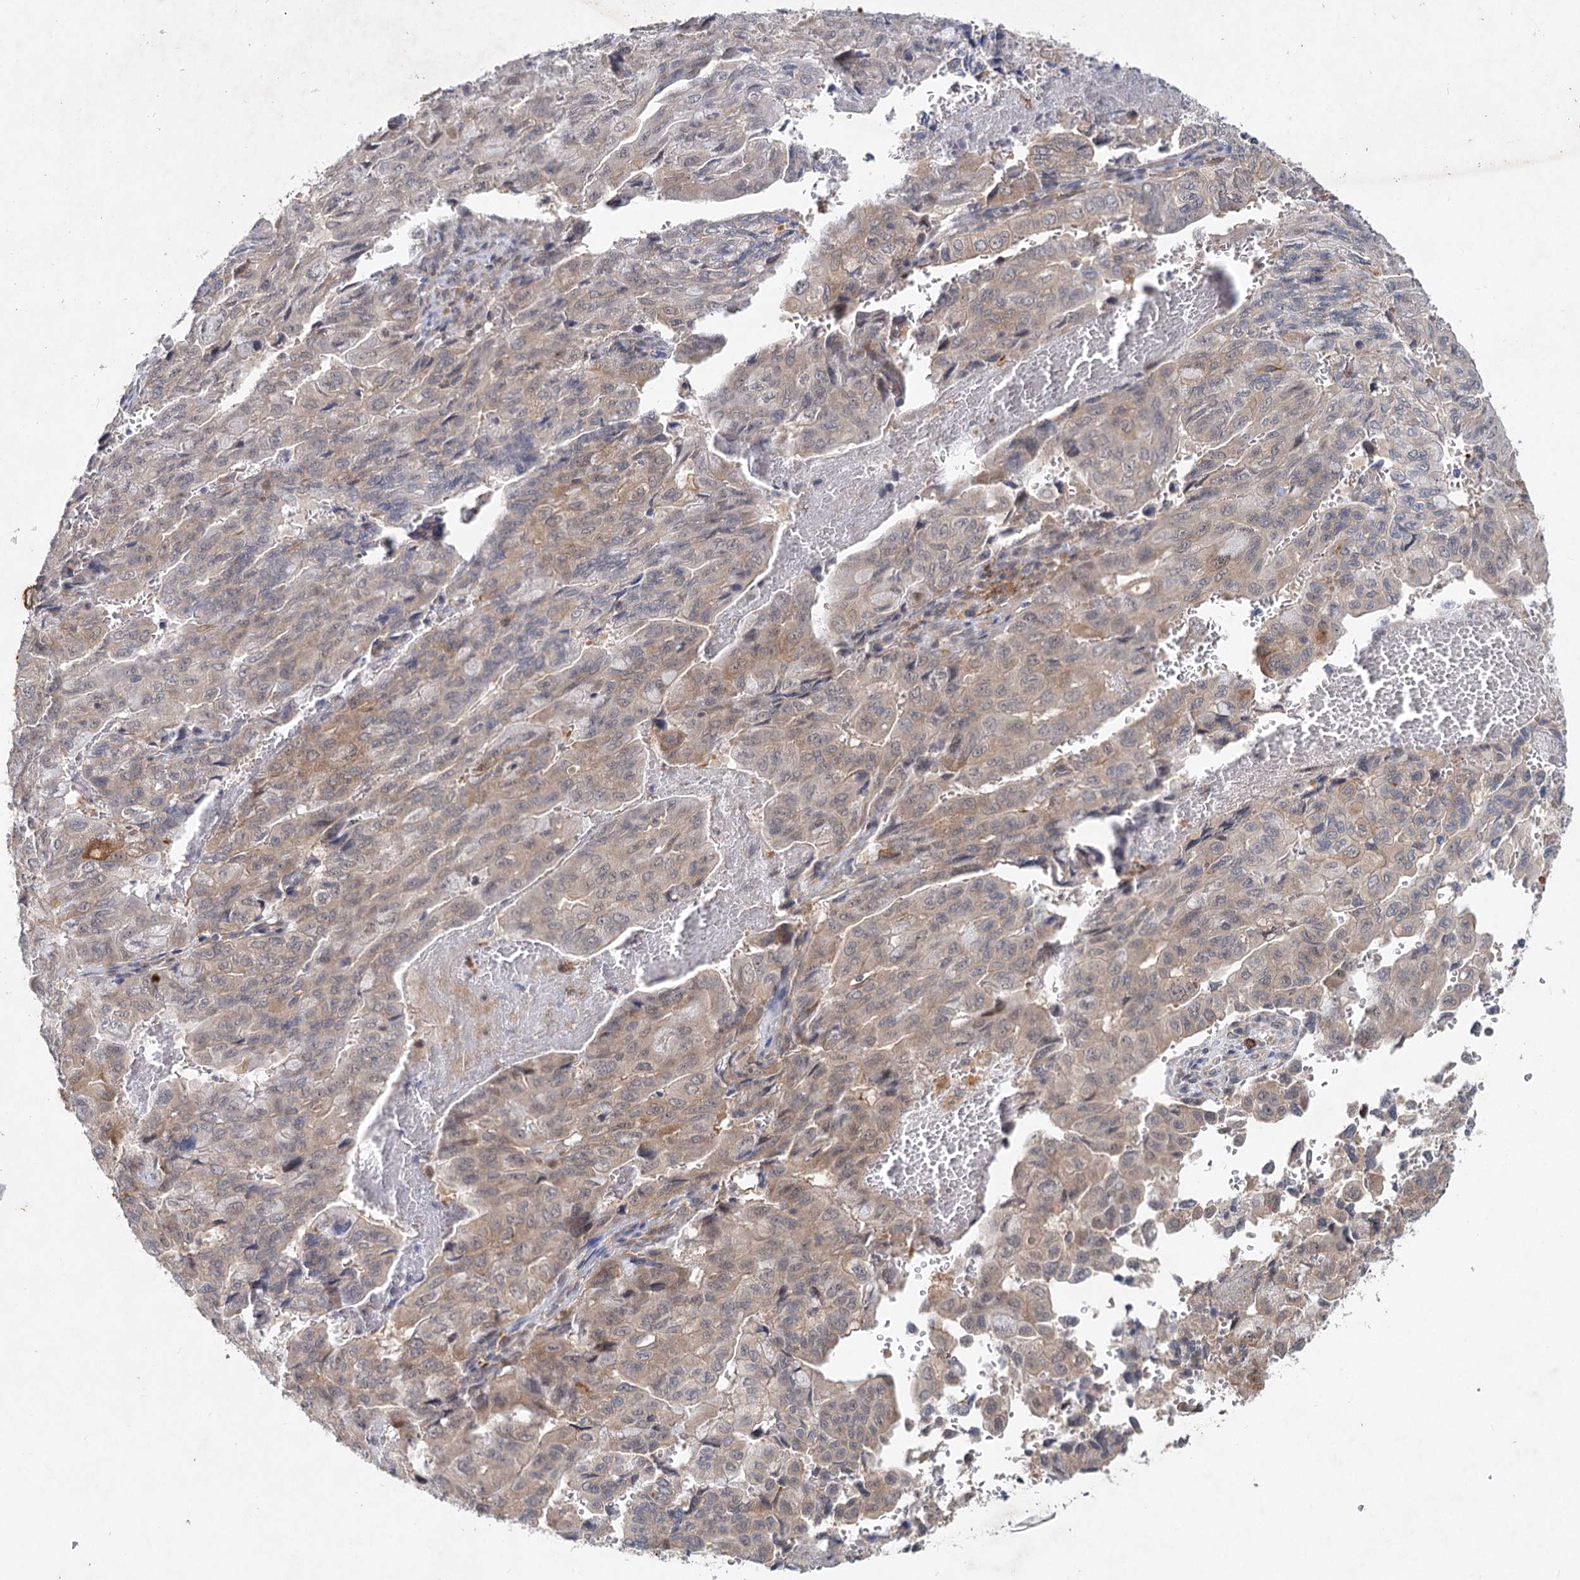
{"staining": {"intensity": "weak", "quantity": "25%-75%", "location": "cytoplasmic/membranous"}, "tissue": "pancreatic cancer", "cell_type": "Tumor cells", "image_type": "cancer", "snomed": [{"axis": "morphology", "description": "Adenocarcinoma, NOS"}, {"axis": "topography", "description": "Pancreas"}], "caption": "Weak cytoplasmic/membranous staining for a protein is appreciated in about 25%-75% of tumor cells of pancreatic cancer (adenocarcinoma) using immunohistochemistry.", "gene": "AP3B1", "patient": {"sex": "male", "age": 51}}